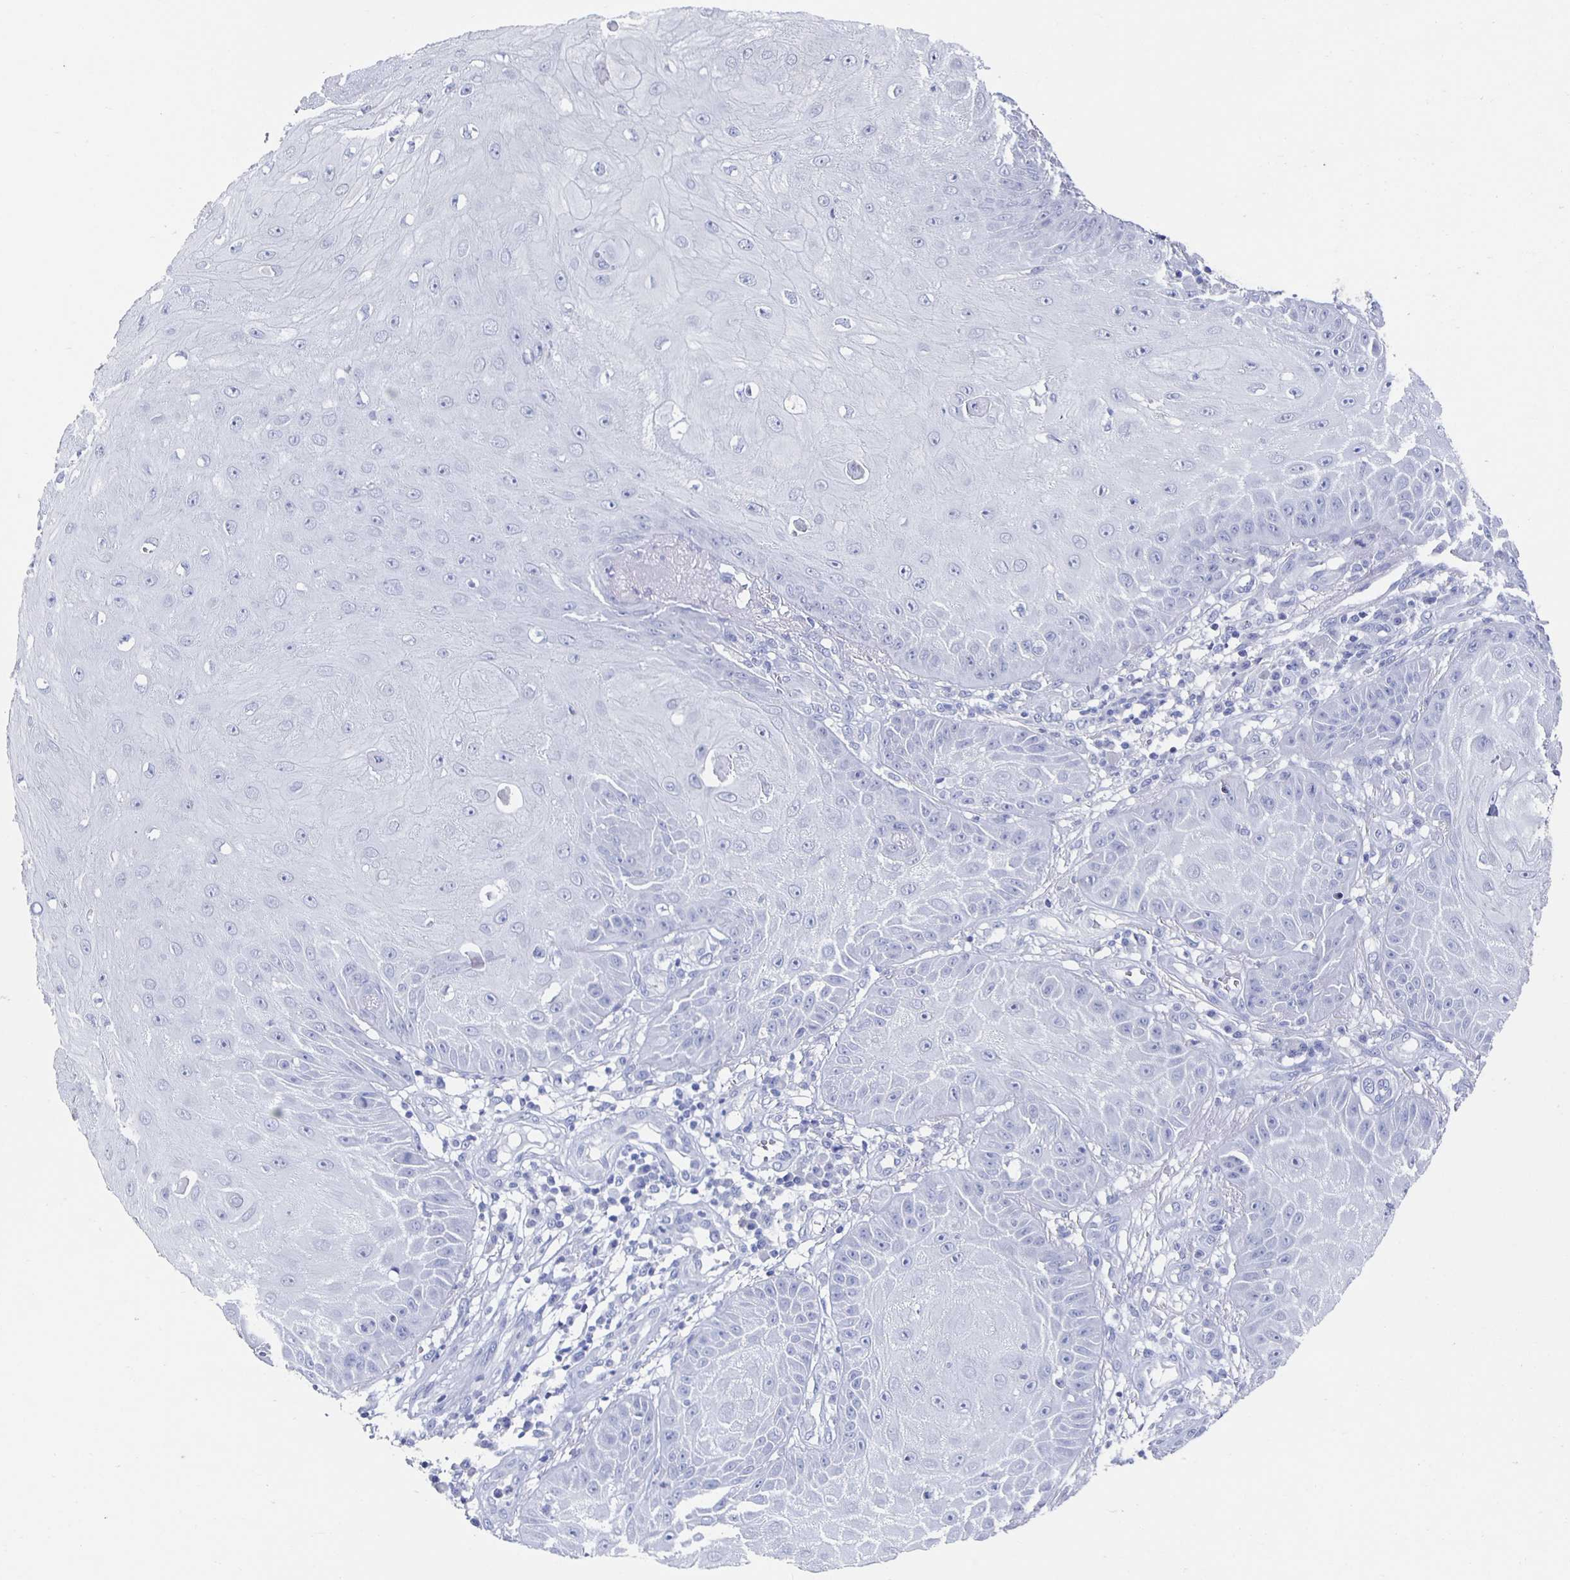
{"staining": {"intensity": "negative", "quantity": "none", "location": "none"}, "tissue": "skin cancer", "cell_type": "Tumor cells", "image_type": "cancer", "snomed": [{"axis": "morphology", "description": "Squamous cell carcinoma, NOS"}, {"axis": "topography", "description": "Skin"}], "caption": "Skin cancer was stained to show a protein in brown. There is no significant staining in tumor cells. (DAB IHC, high magnification).", "gene": "SLC34A2", "patient": {"sex": "male", "age": 70}}